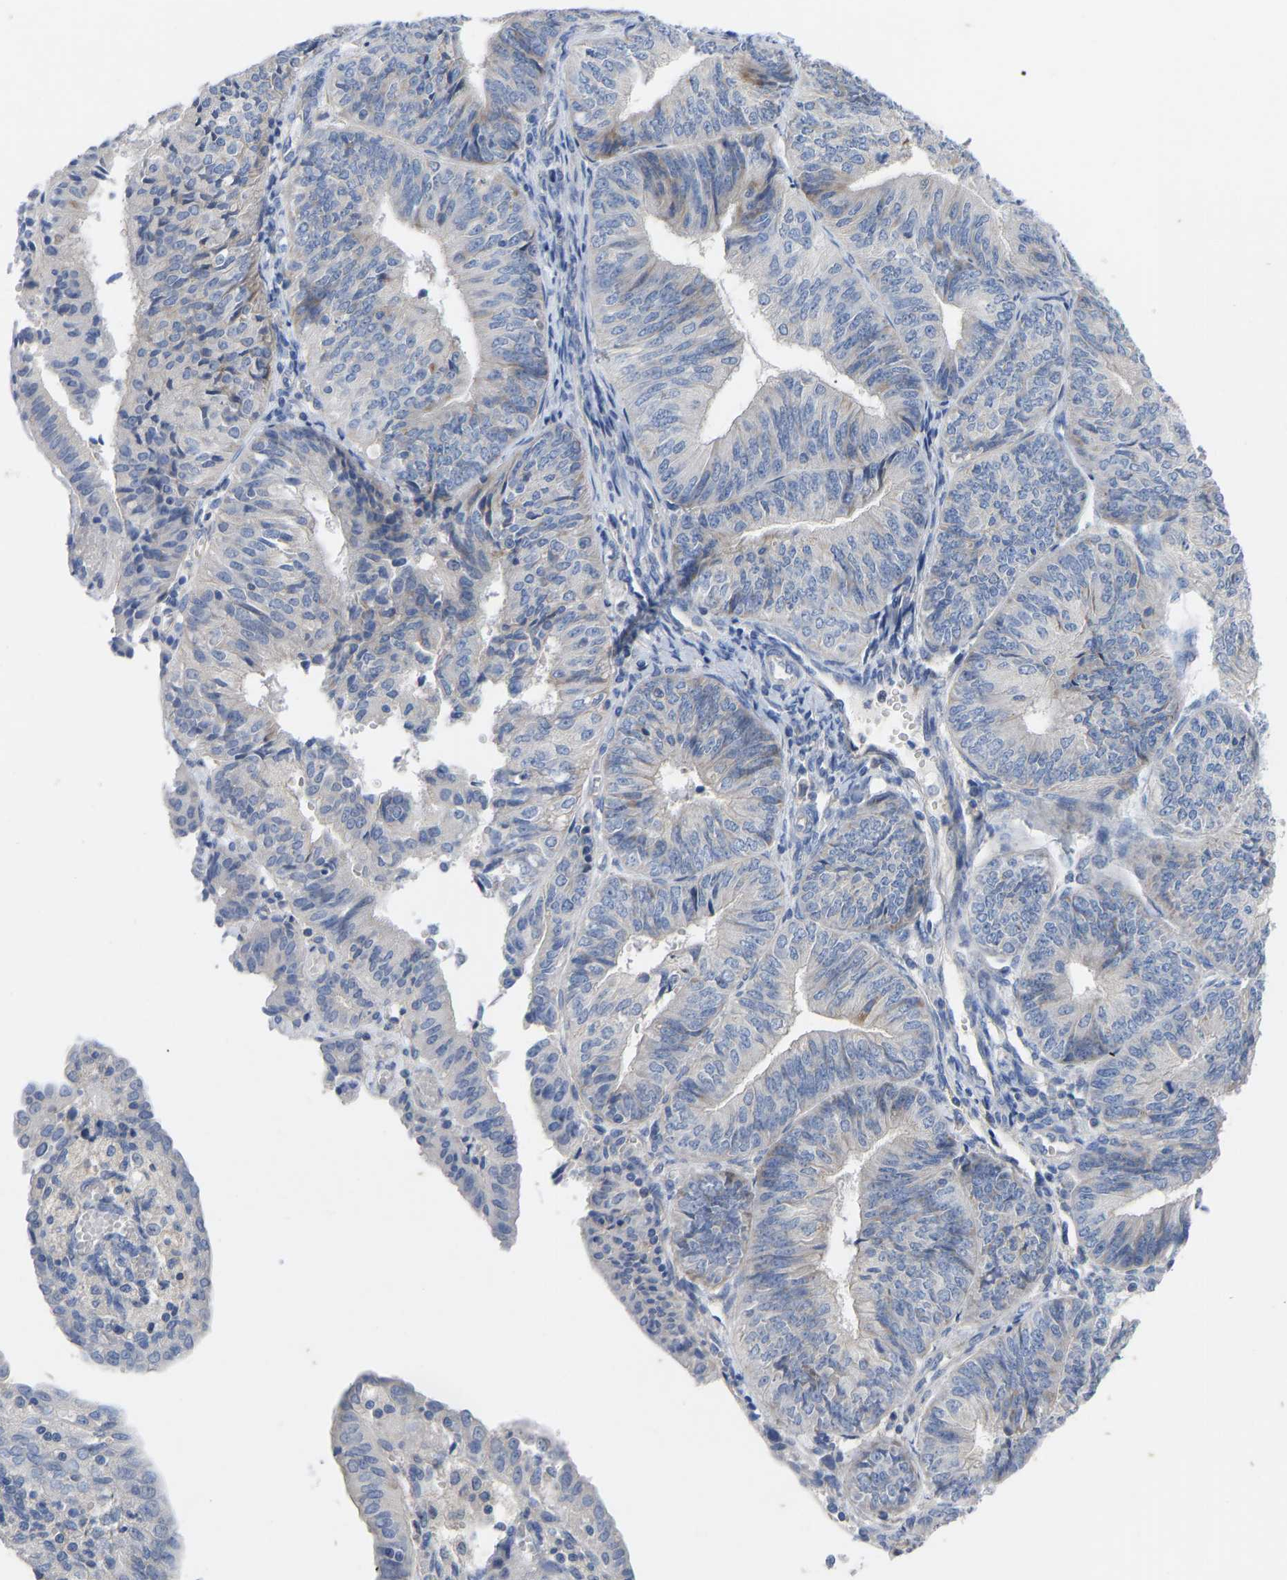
{"staining": {"intensity": "negative", "quantity": "none", "location": "none"}, "tissue": "endometrial cancer", "cell_type": "Tumor cells", "image_type": "cancer", "snomed": [{"axis": "morphology", "description": "Adenocarcinoma, NOS"}, {"axis": "topography", "description": "Endometrium"}], "caption": "Tumor cells show no significant protein expression in endometrial cancer.", "gene": "OLIG2", "patient": {"sex": "female", "age": 58}}